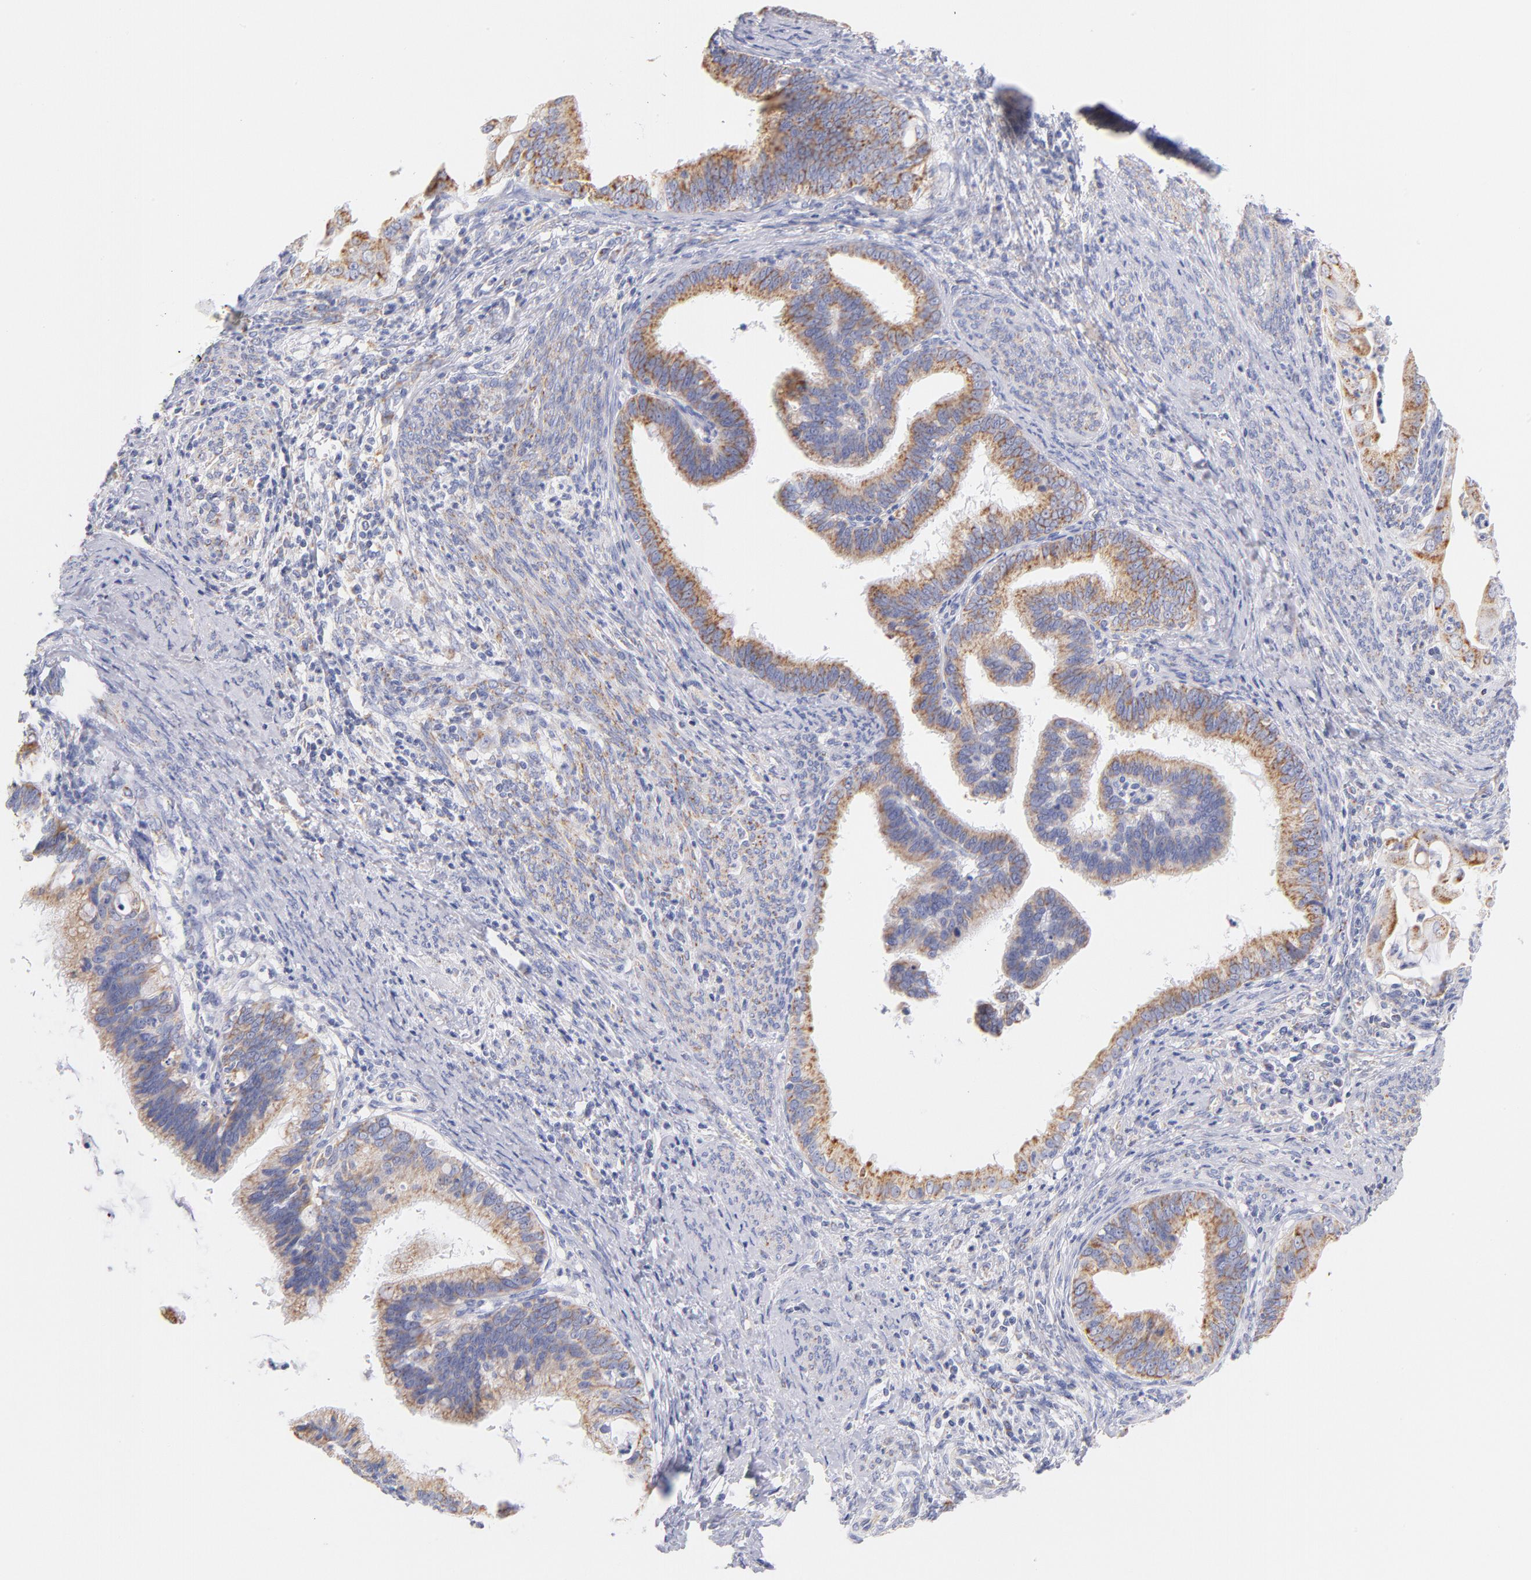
{"staining": {"intensity": "moderate", "quantity": ">75%", "location": "cytoplasmic/membranous"}, "tissue": "cervical cancer", "cell_type": "Tumor cells", "image_type": "cancer", "snomed": [{"axis": "morphology", "description": "Adenocarcinoma, NOS"}, {"axis": "topography", "description": "Cervix"}], "caption": "A brown stain highlights moderate cytoplasmic/membranous expression of a protein in cervical adenocarcinoma tumor cells.", "gene": "AIFM1", "patient": {"sex": "female", "age": 47}}